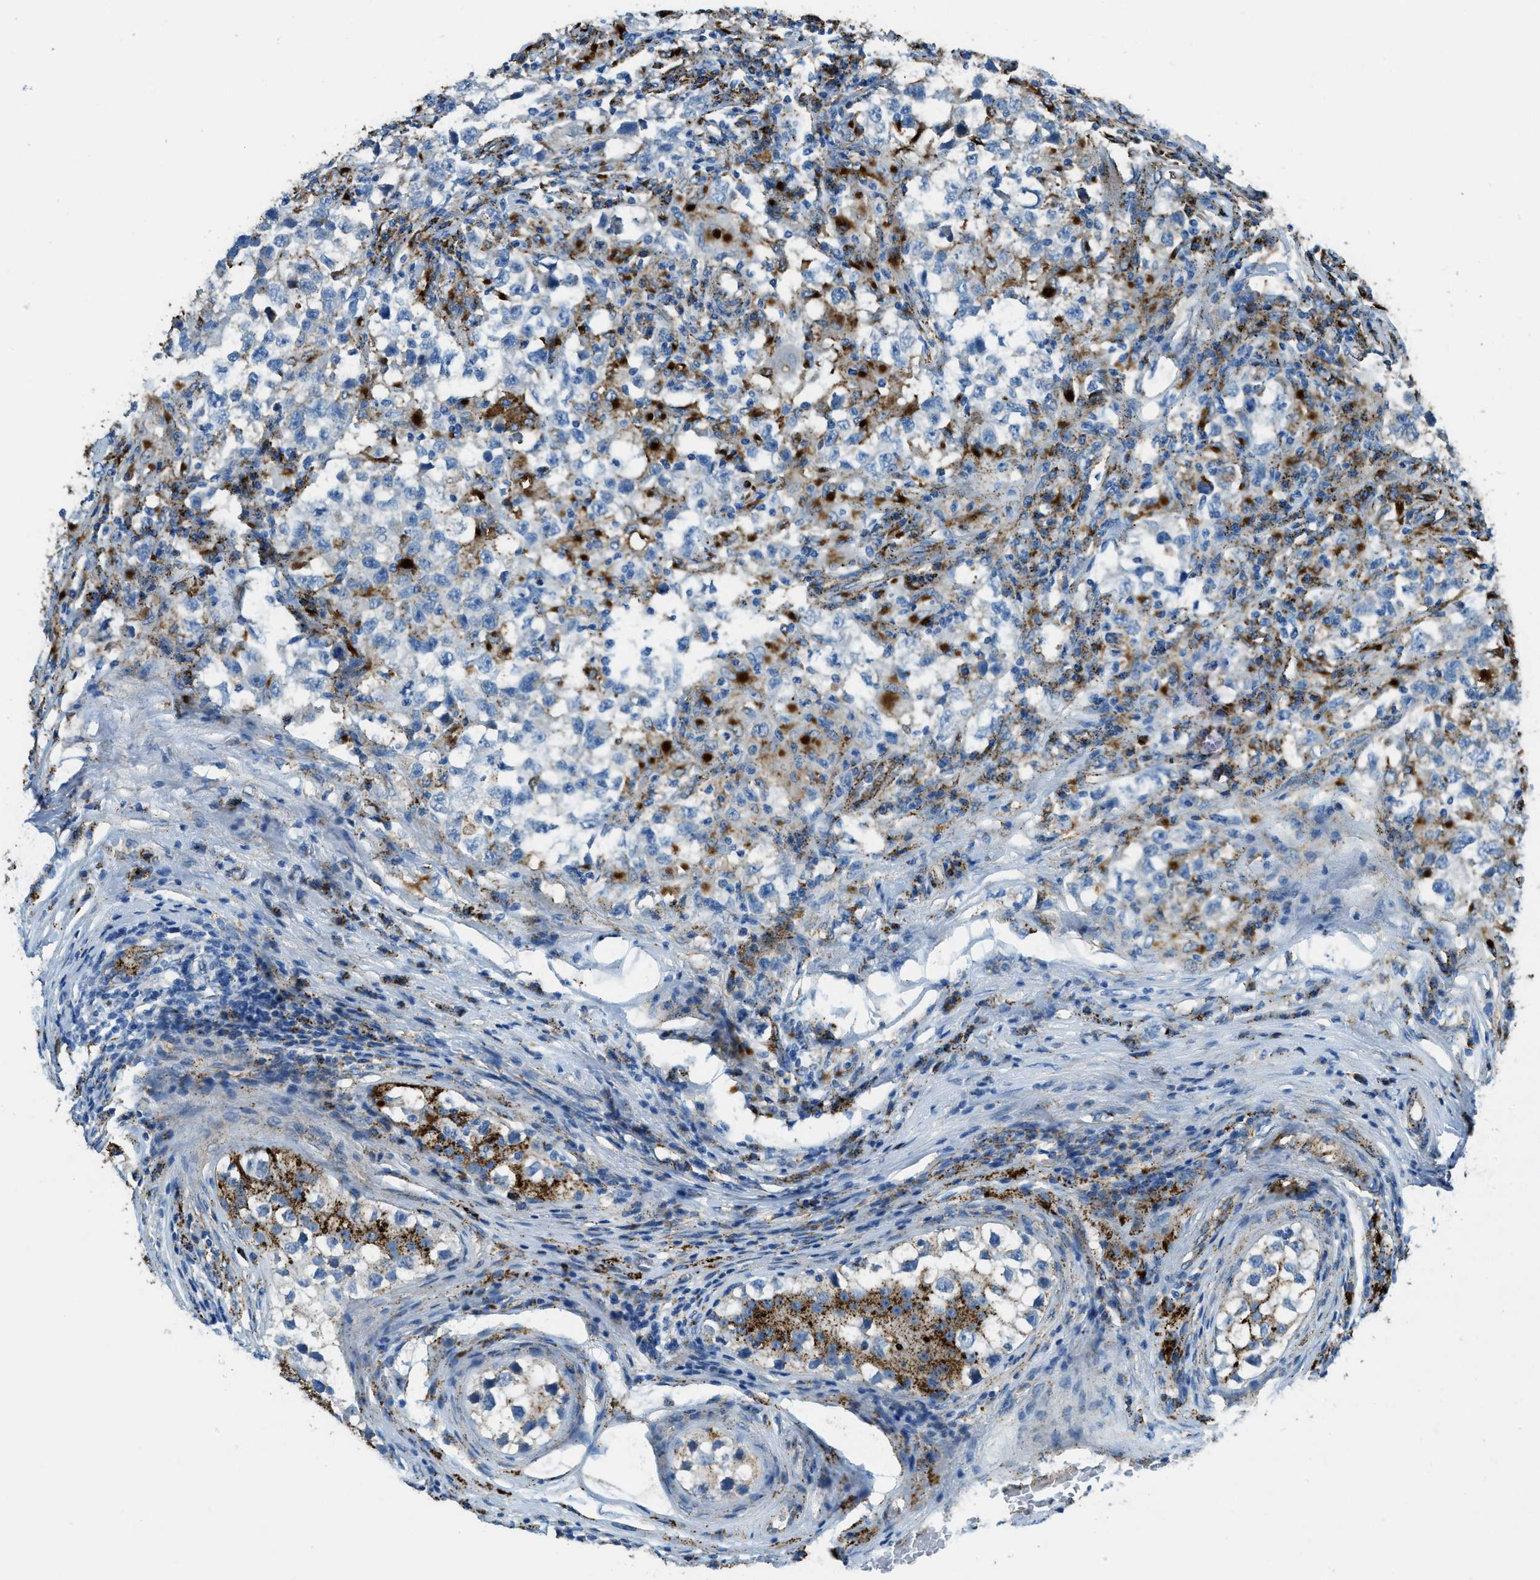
{"staining": {"intensity": "negative", "quantity": "none", "location": "none"}, "tissue": "testis cancer", "cell_type": "Tumor cells", "image_type": "cancer", "snomed": [{"axis": "morphology", "description": "Carcinoma, Embryonal, NOS"}, {"axis": "topography", "description": "Testis"}], "caption": "Tumor cells are negative for brown protein staining in testis embryonal carcinoma. The staining was performed using DAB (3,3'-diaminobenzidine) to visualize the protein expression in brown, while the nuclei were stained in blue with hematoxylin (Magnification: 20x).", "gene": "SCARB2", "patient": {"sex": "male", "age": 21}}